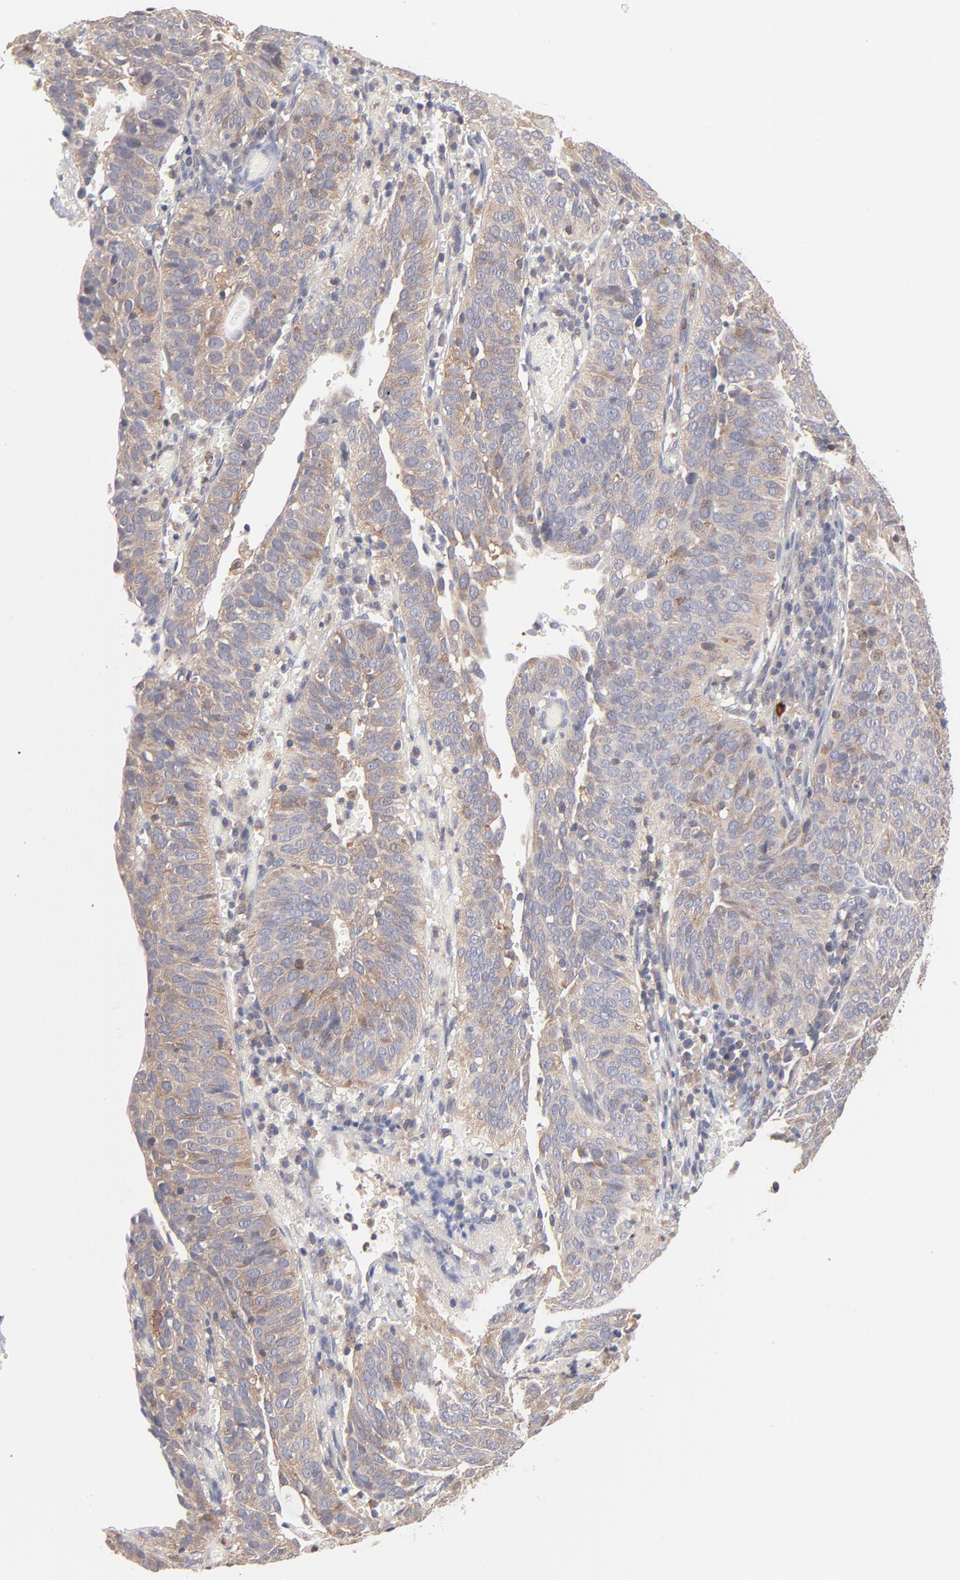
{"staining": {"intensity": "weak", "quantity": ">75%", "location": "cytoplasmic/membranous"}, "tissue": "cervical cancer", "cell_type": "Tumor cells", "image_type": "cancer", "snomed": [{"axis": "morphology", "description": "Squamous cell carcinoma, NOS"}, {"axis": "topography", "description": "Cervix"}], "caption": "A low amount of weak cytoplasmic/membranous positivity is seen in about >75% of tumor cells in squamous cell carcinoma (cervical) tissue. (IHC, brightfield microscopy, high magnification).", "gene": "IVNS1ABP", "patient": {"sex": "female", "age": 39}}